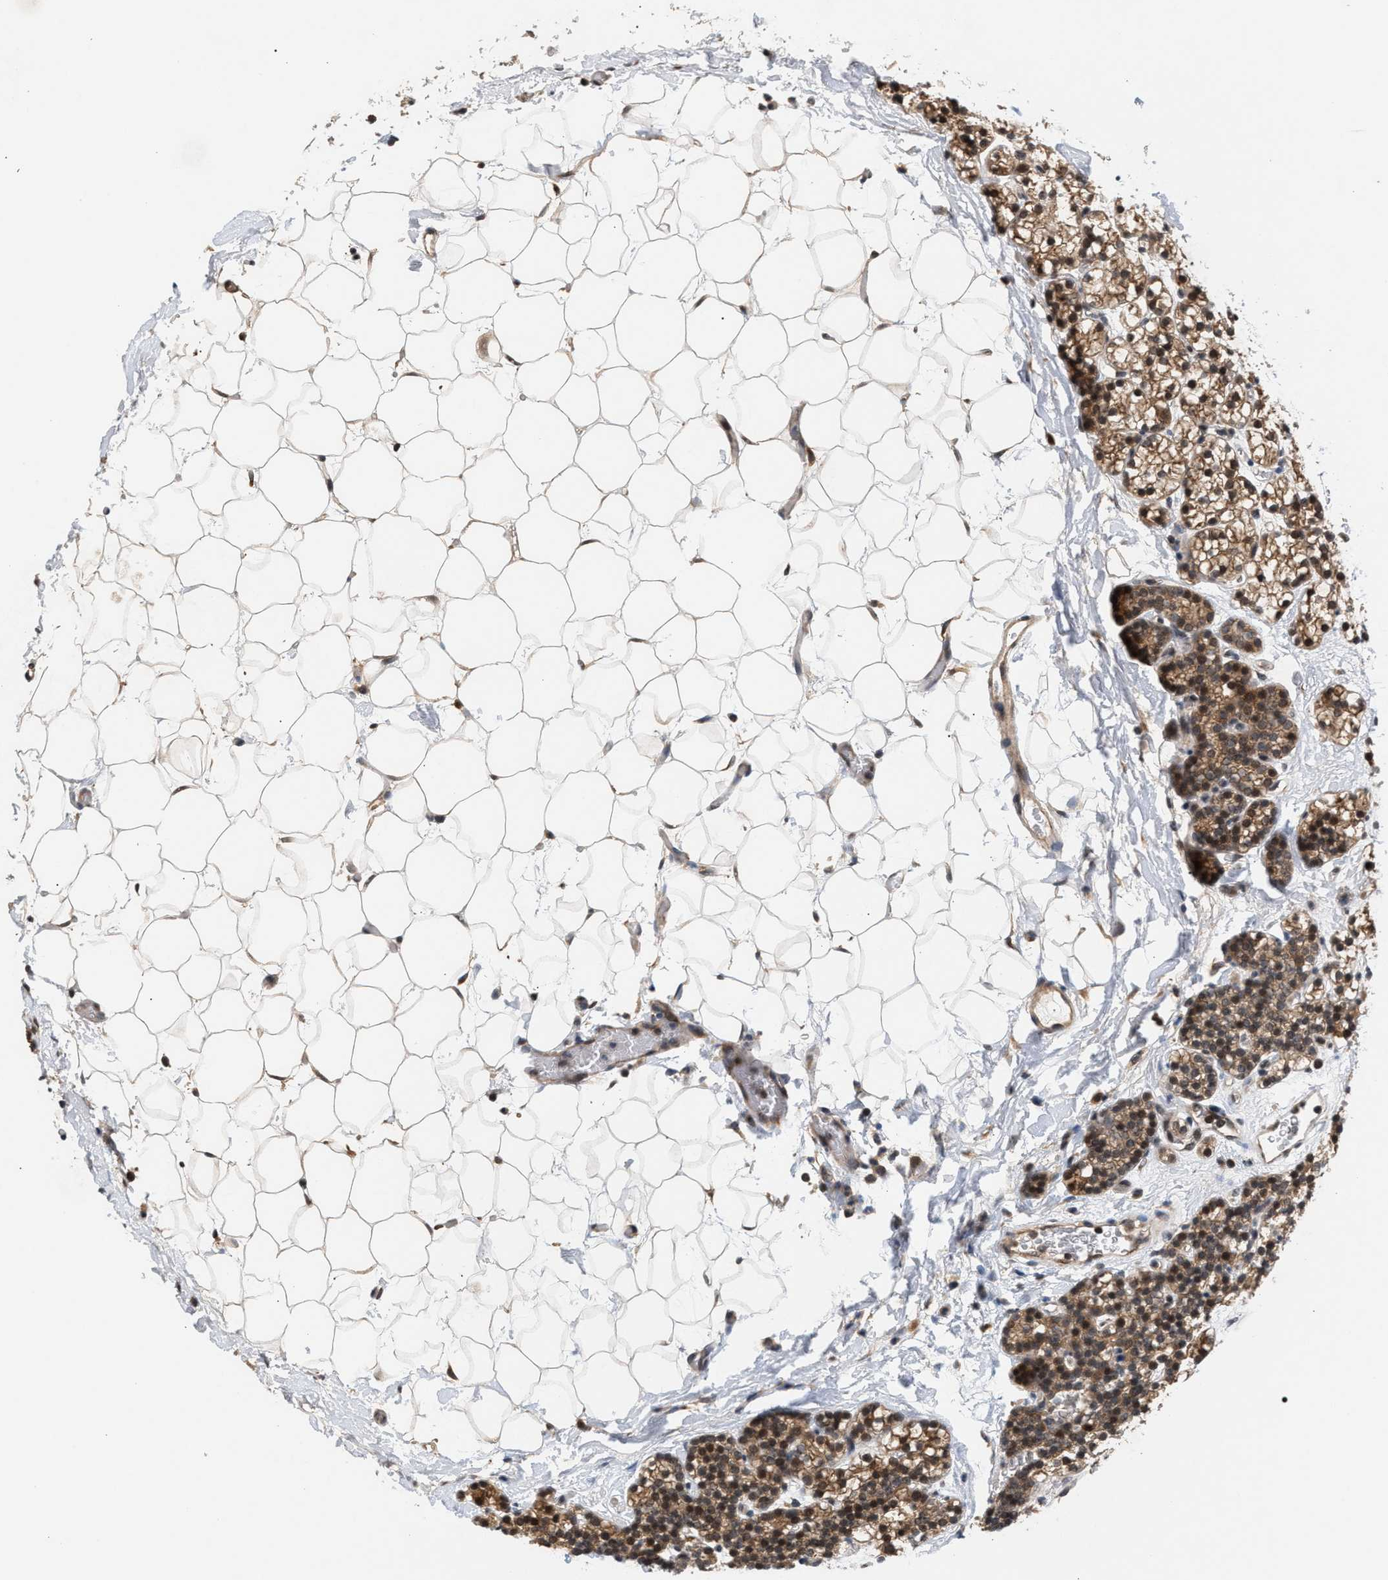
{"staining": {"intensity": "strong", "quantity": ">75%", "location": "cytoplasmic/membranous,nuclear"}, "tissue": "parathyroid gland", "cell_type": "Glandular cells", "image_type": "normal", "snomed": [{"axis": "morphology", "description": "Normal tissue, NOS"}, {"axis": "morphology", "description": "Adenoma, NOS"}, {"axis": "topography", "description": "Parathyroid gland"}], "caption": "The photomicrograph demonstrates staining of unremarkable parathyroid gland, revealing strong cytoplasmic/membranous,nuclear protein positivity (brown color) within glandular cells. Nuclei are stained in blue.", "gene": "GLOD4", "patient": {"sex": "female", "age": 54}}